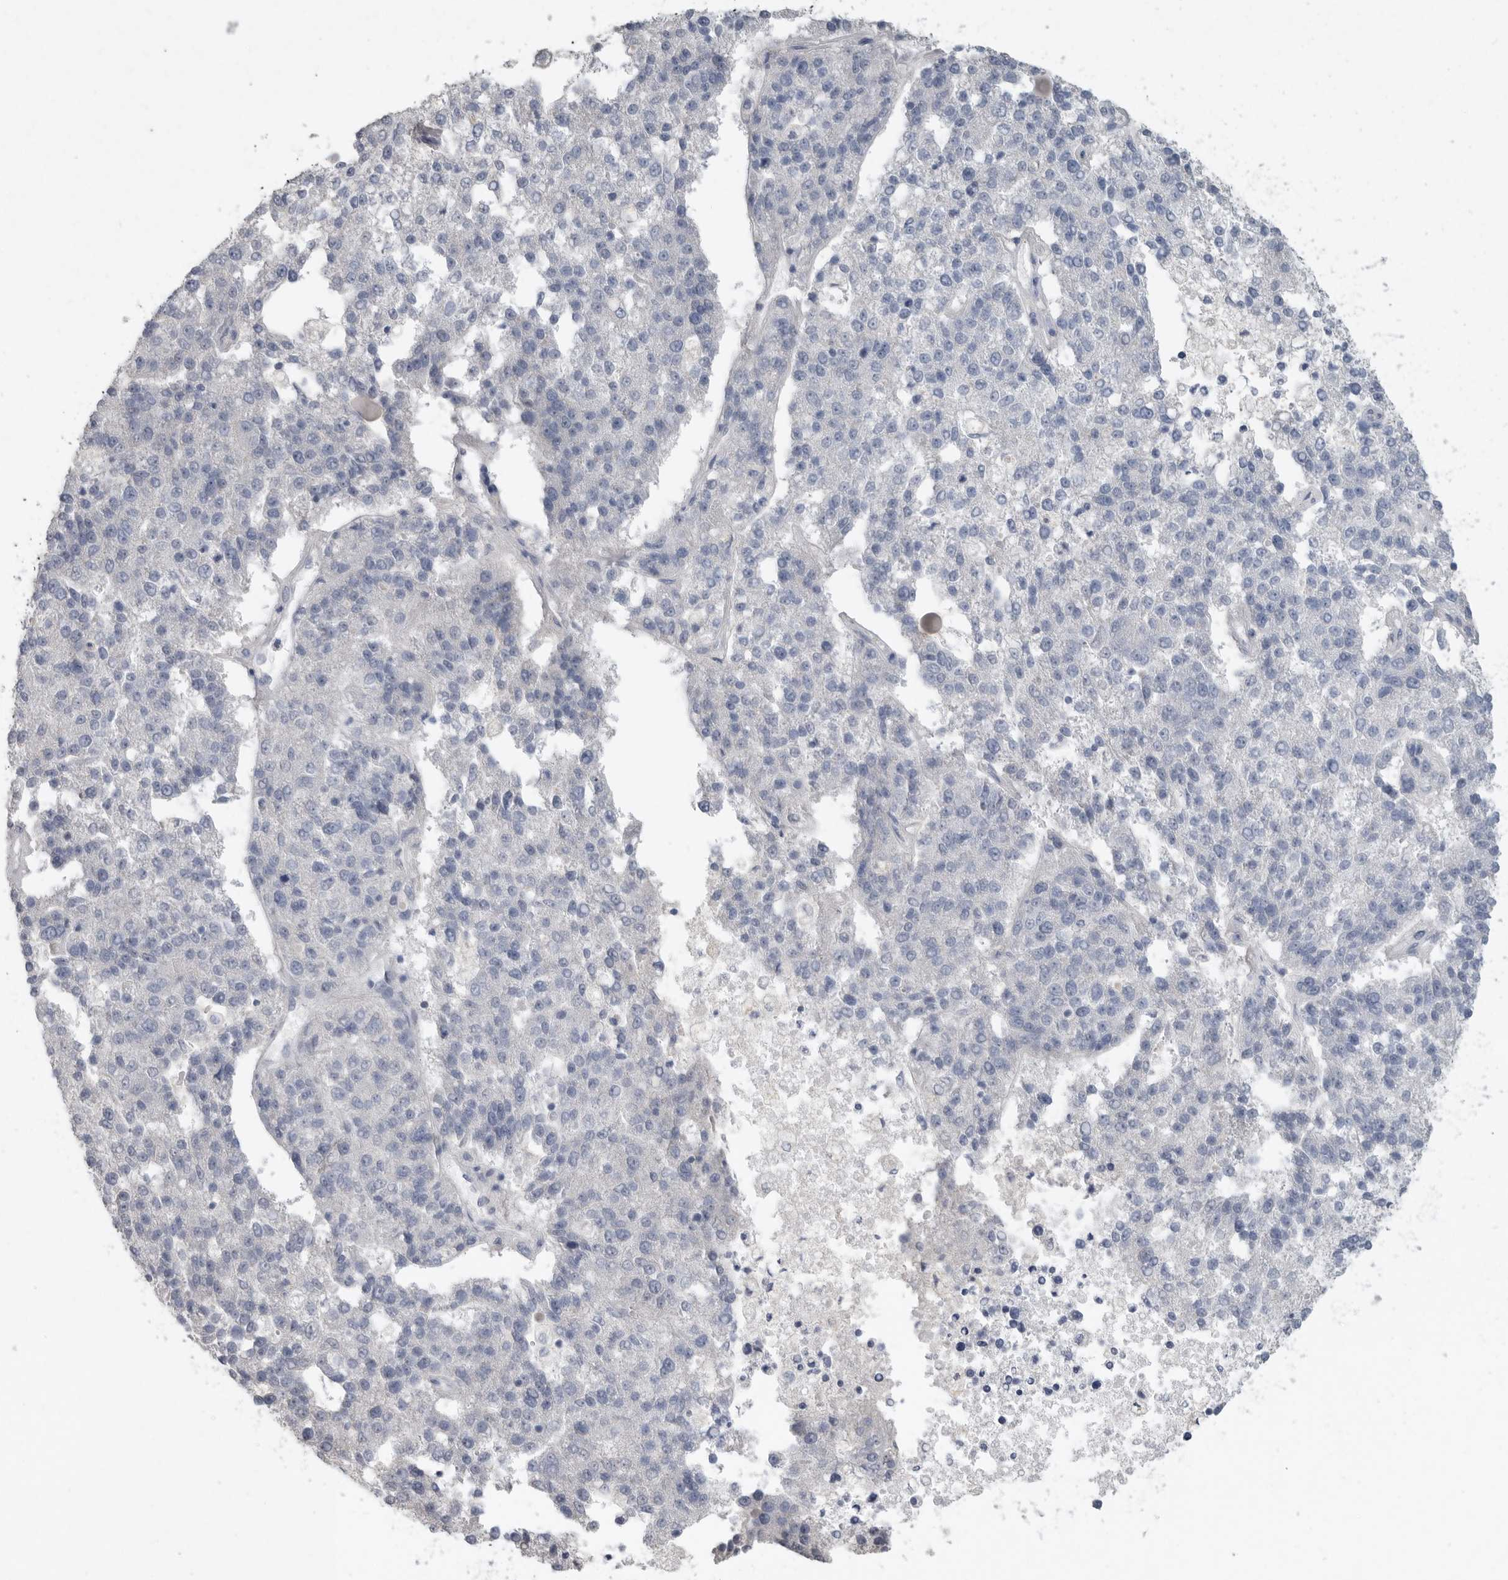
{"staining": {"intensity": "negative", "quantity": "none", "location": "none"}, "tissue": "pancreatic cancer", "cell_type": "Tumor cells", "image_type": "cancer", "snomed": [{"axis": "morphology", "description": "Adenocarcinoma, NOS"}, {"axis": "topography", "description": "Pancreas"}], "caption": "Immunohistochemistry image of neoplastic tissue: human pancreatic adenocarcinoma stained with DAB shows no significant protein staining in tumor cells. (Immunohistochemistry, brightfield microscopy, high magnification).", "gene": "REG4", "patient": {"sex": "female", "age": 61}}